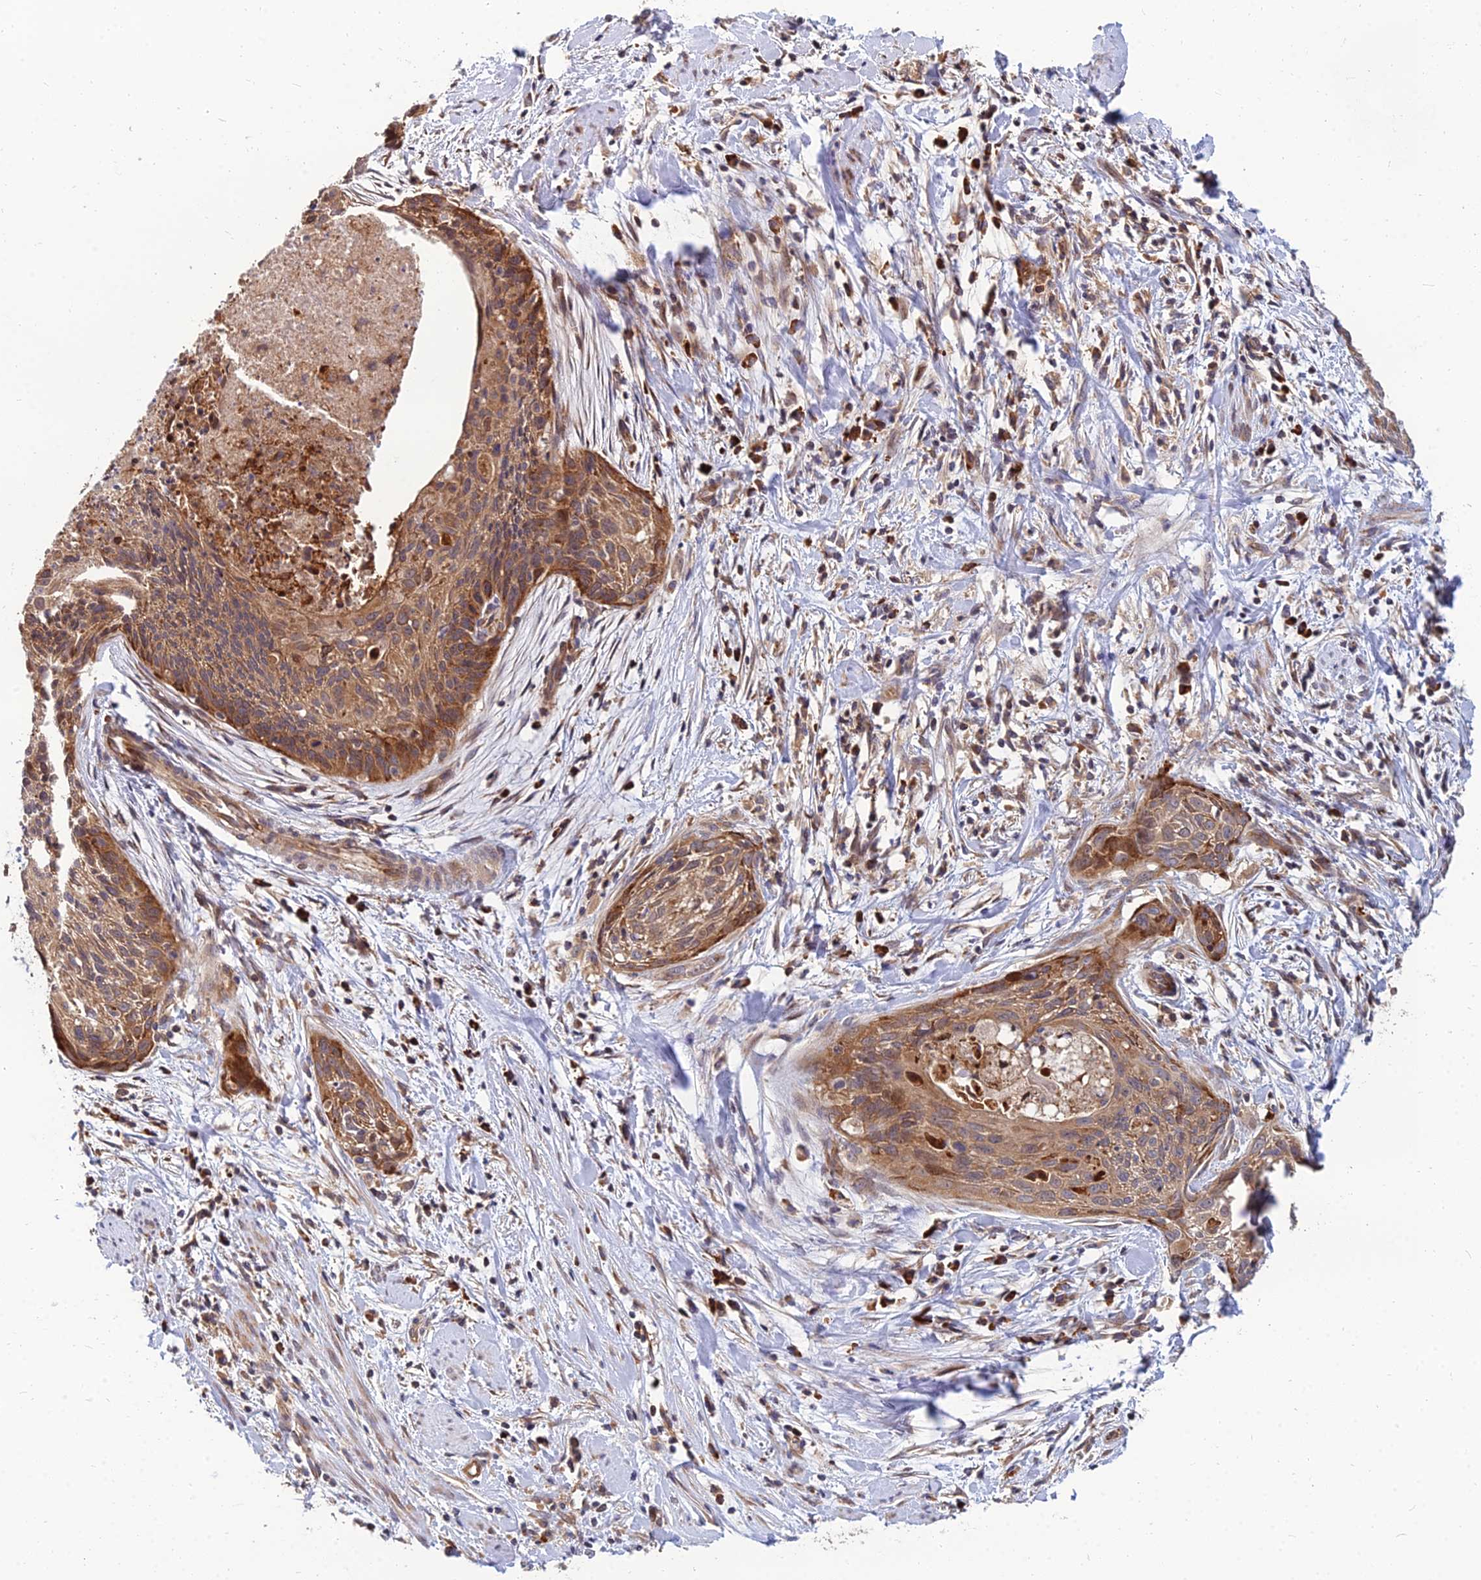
{"staining": {"intensity": "moderate", "quantity": "25%-75%", "location": "cytoplasmic/membranous"}, "tissue": "cervical cancer", "cell_type": "Tumor cells", "image_type": "cancer", "snomed": [{"axis": "morphology", "description": "Squamous cell carcinoma, NOS"}, {"axis": "topography", "description": "Cervix"}], "caption": "Protein staining of cervical squamous cell carcinoma tissue exhibits moderate cytoplasmic/membranous staining in approximately 25%-75% of tumor cells. (IHC, brightfield microscopy, high magnification).", "gene": "CCT6B", "patient": {"sex": "female", "age": 55}}